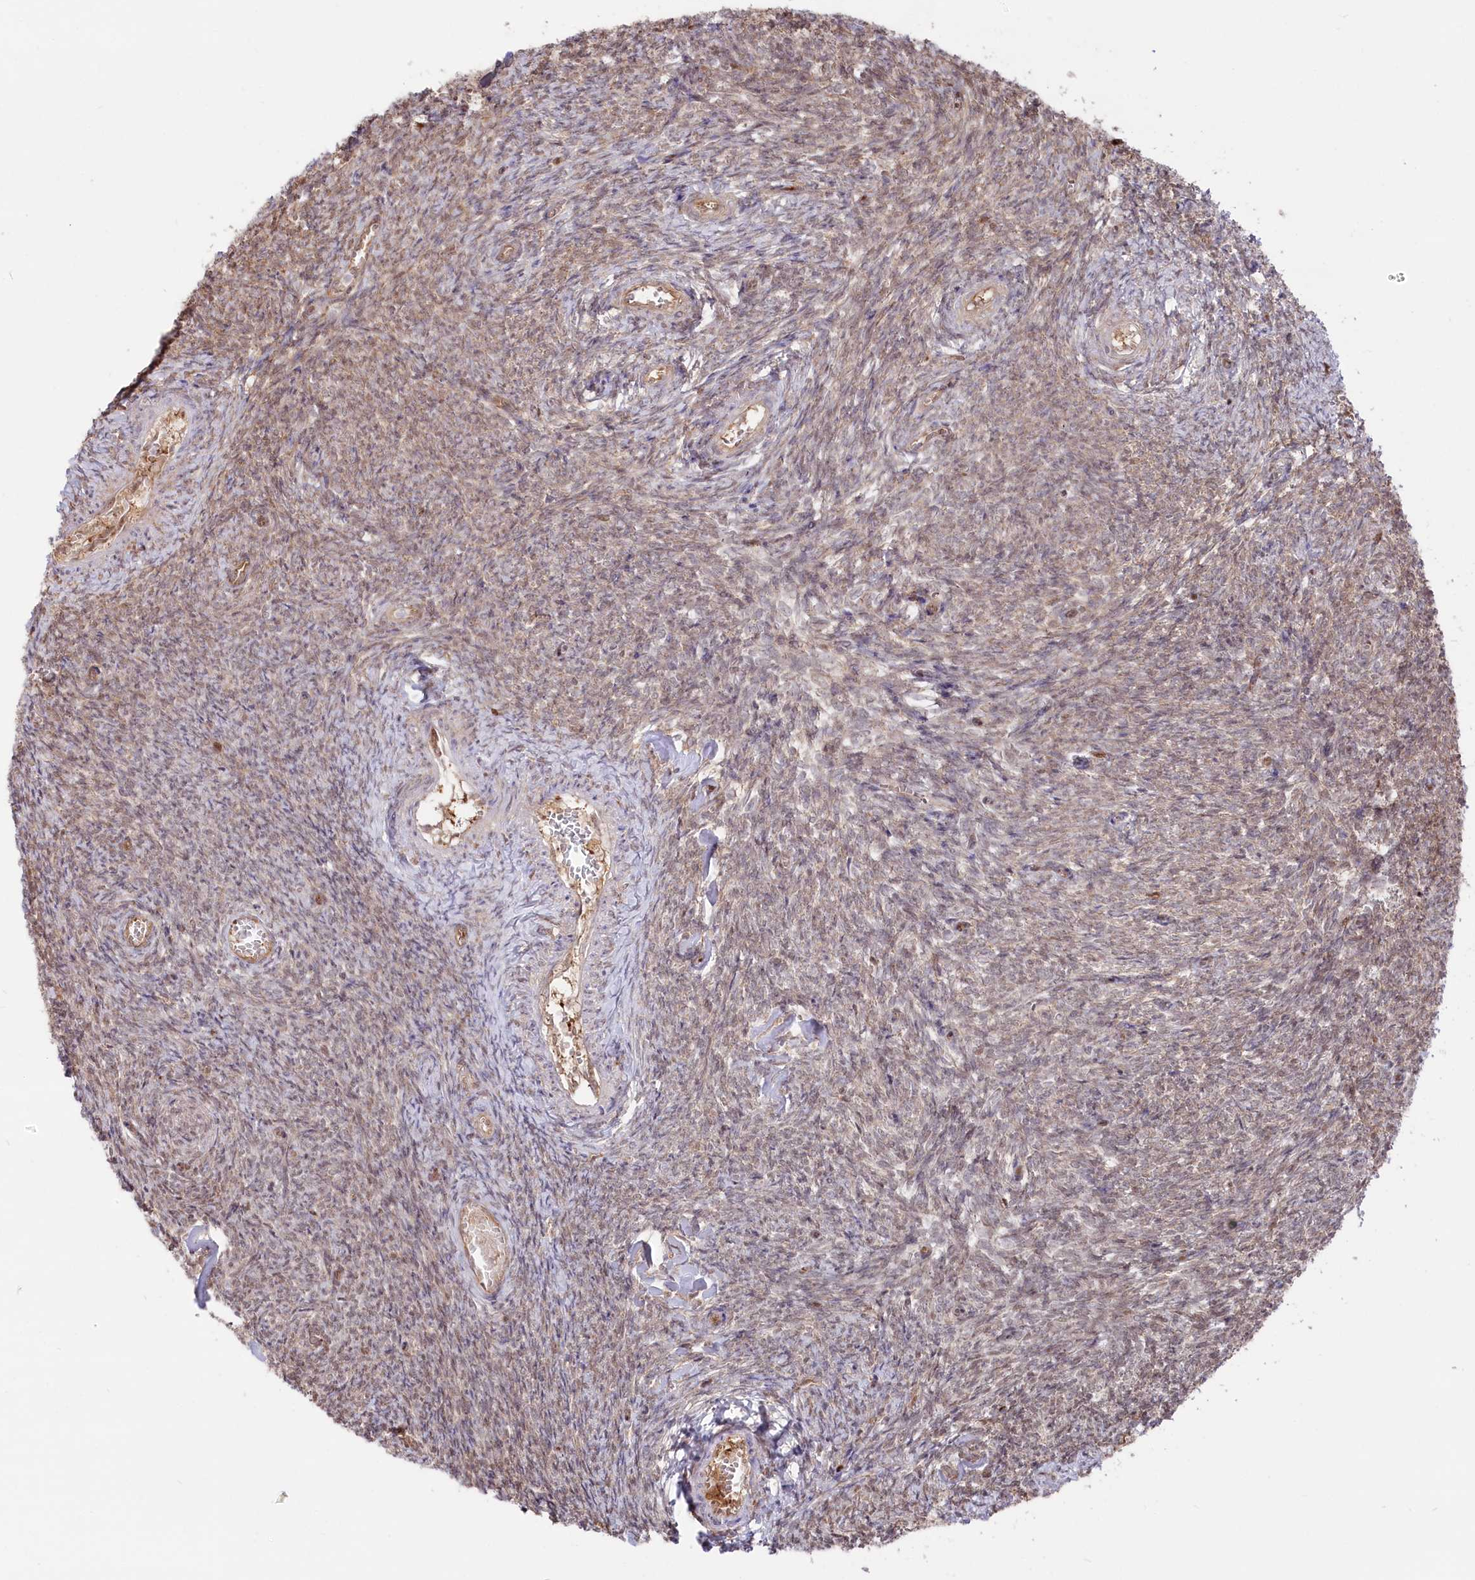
{"staining": {"intensity": "weak", "quantity": "25%-75%", "location": "cytoplasmic/membranous,nuclear"}, "tissue": "ovary", "cell_type": "Ovarian stroma cells", "image_type": "normal", "snomed": [{"axis": "morphology", "description": "Normal tissue, NOS"}, {"axis": "topography", "description": "Ovary"}], "caption": "Brown immunohistochemical staining in normal ovary demonstrates weak cytoplasmic/membranous,nuclear expression in approximately 25%-75% of ovarian stroma cells. (DAB = brown stain, brightfield microscopy at high magnification).", "gene": "PSMA1", "patient": {"sex": "female", "age": 44}}